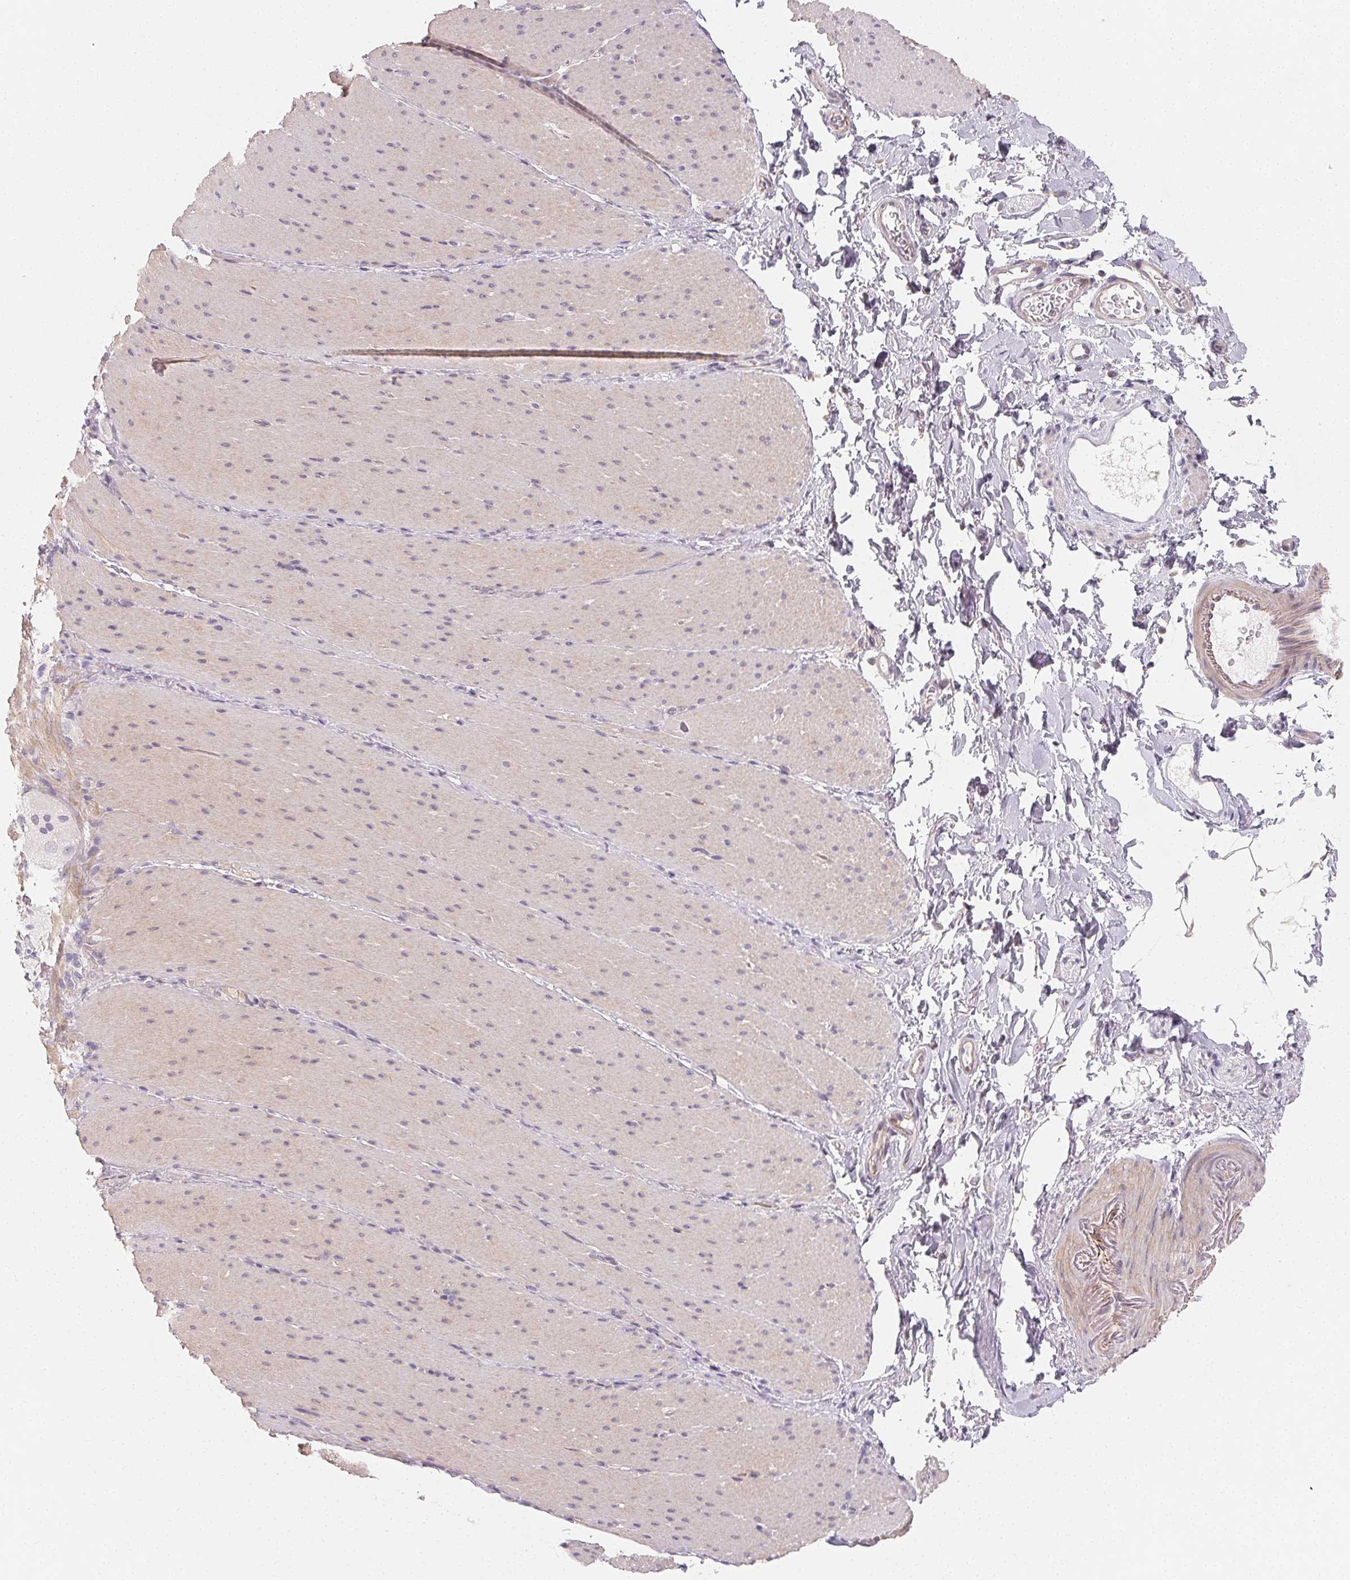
{"staining": {"intensity": "weak", "quantity": "25%-75%", "location": "cytoplasmic/membranous"}, "tissue": "smooth muscle", "cell_type": "Smooth muscle cells", "image_type": "normal", "snomed": [{"axis": "morphology", "description": "Normal tissue, NOS"}, {"axis": "topography", "description": "Smooth muscle"}, {"axis": "topography", "description": "Colon"}], "caption": "Human smooth muscle stained for a protein (brown) exhibits weak cytoplasmic/membranous positive expression in about 25%-75% of smooth muscle cells.", "gene": "LRRC23", "patient": {"sex": "male", "age": 73}}